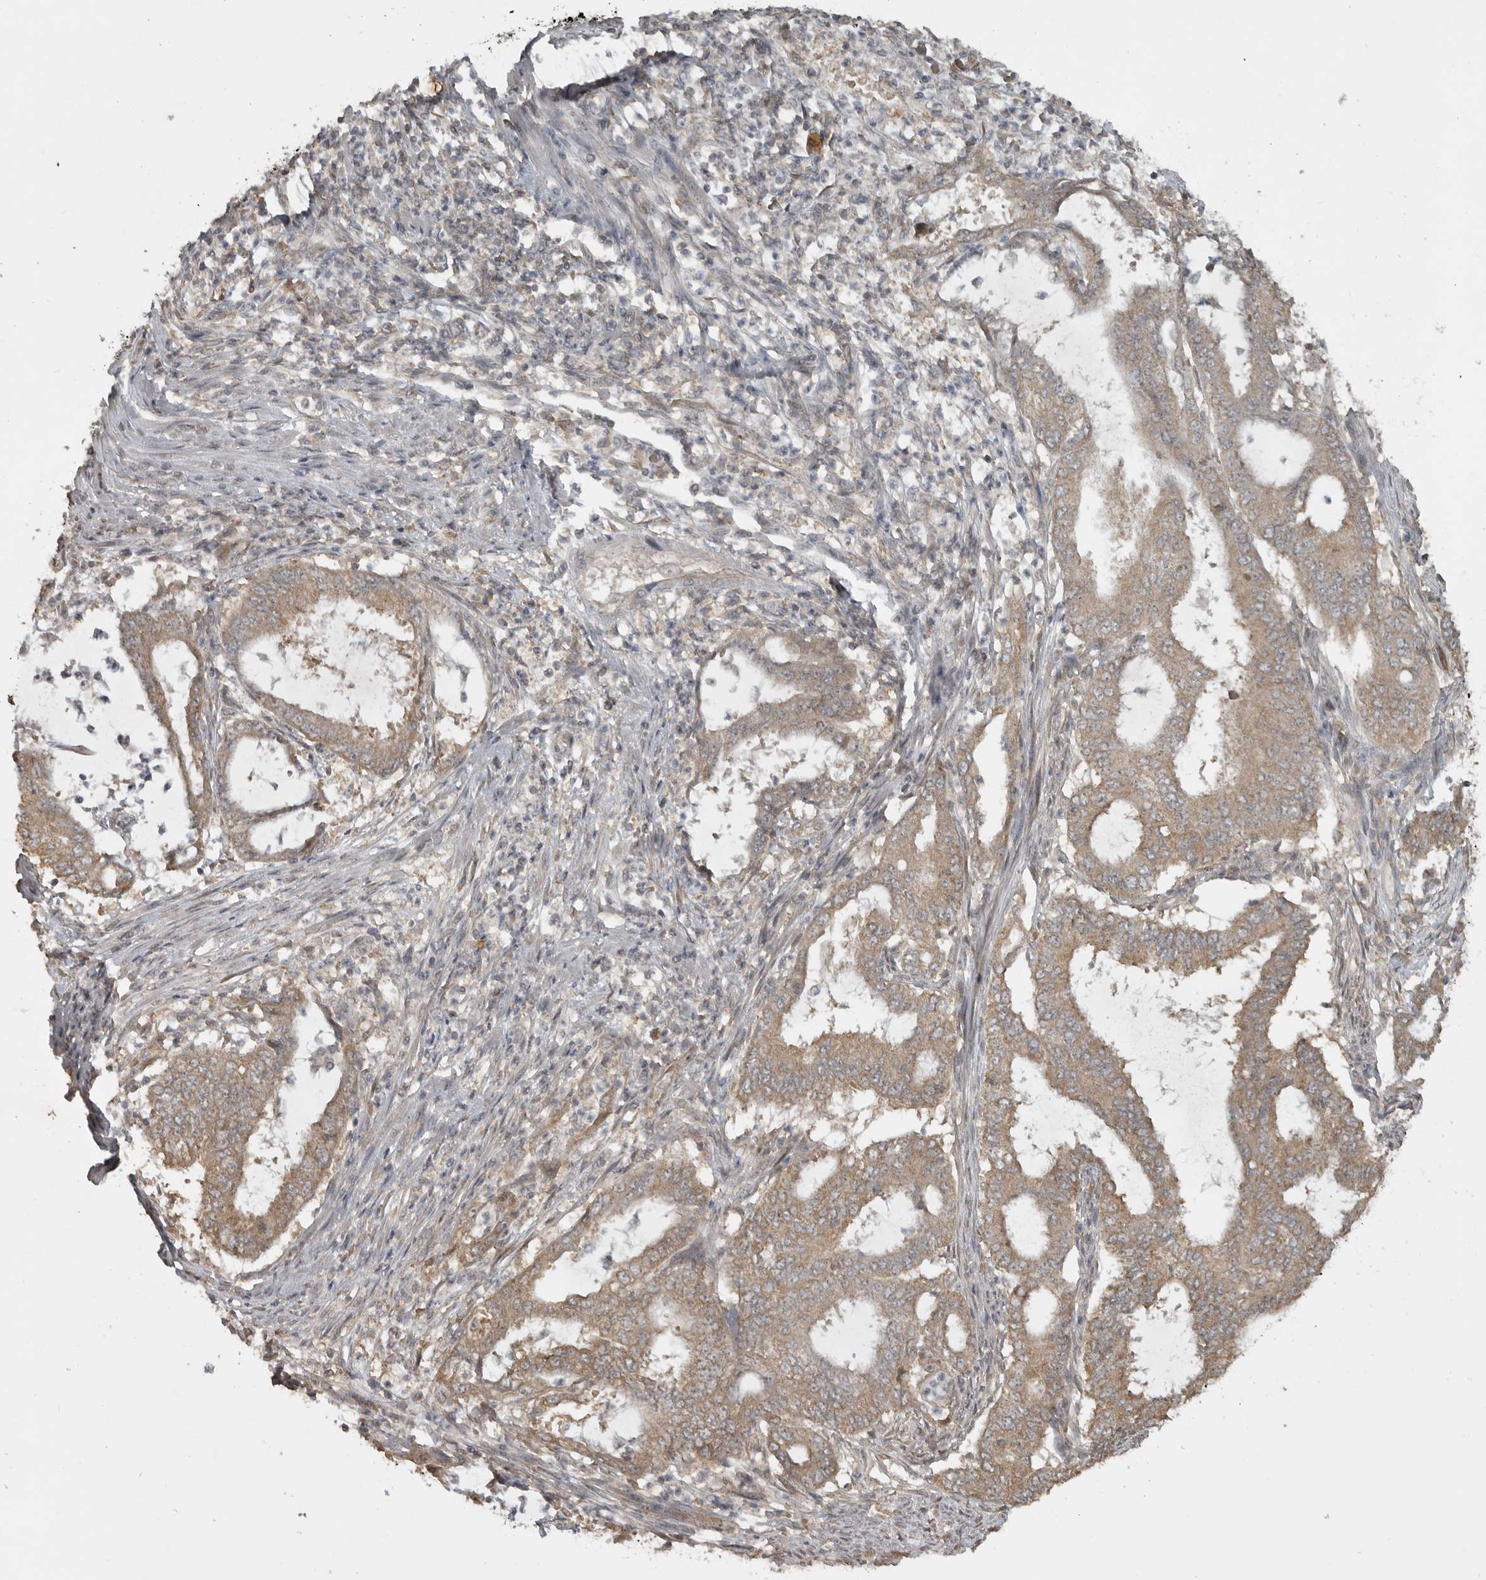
{"staining": {"intensity": "weak", "quantity": ">75%", "location": "cytoplasmic/membranous"}, "tissue": "endometrial cancer", "cell_type": "Tumor cells", "image_type": "cancer", "snomed": [{"axis": "morphology", "description": "Adenocarcinoma, NOS"}, {"axis": "topography", "description": "Endometrium"}], "caption": "Immunohistochemistry (DAB (3,3'-diaminobenzidine)) staining of human endometrial adenocarcinoma displays weak cytoplasmic/membranous protein expression in approximately >75% of tumor cells.", "gene": "LLGL1", "patient": {"sex": "female", "age": 51}}